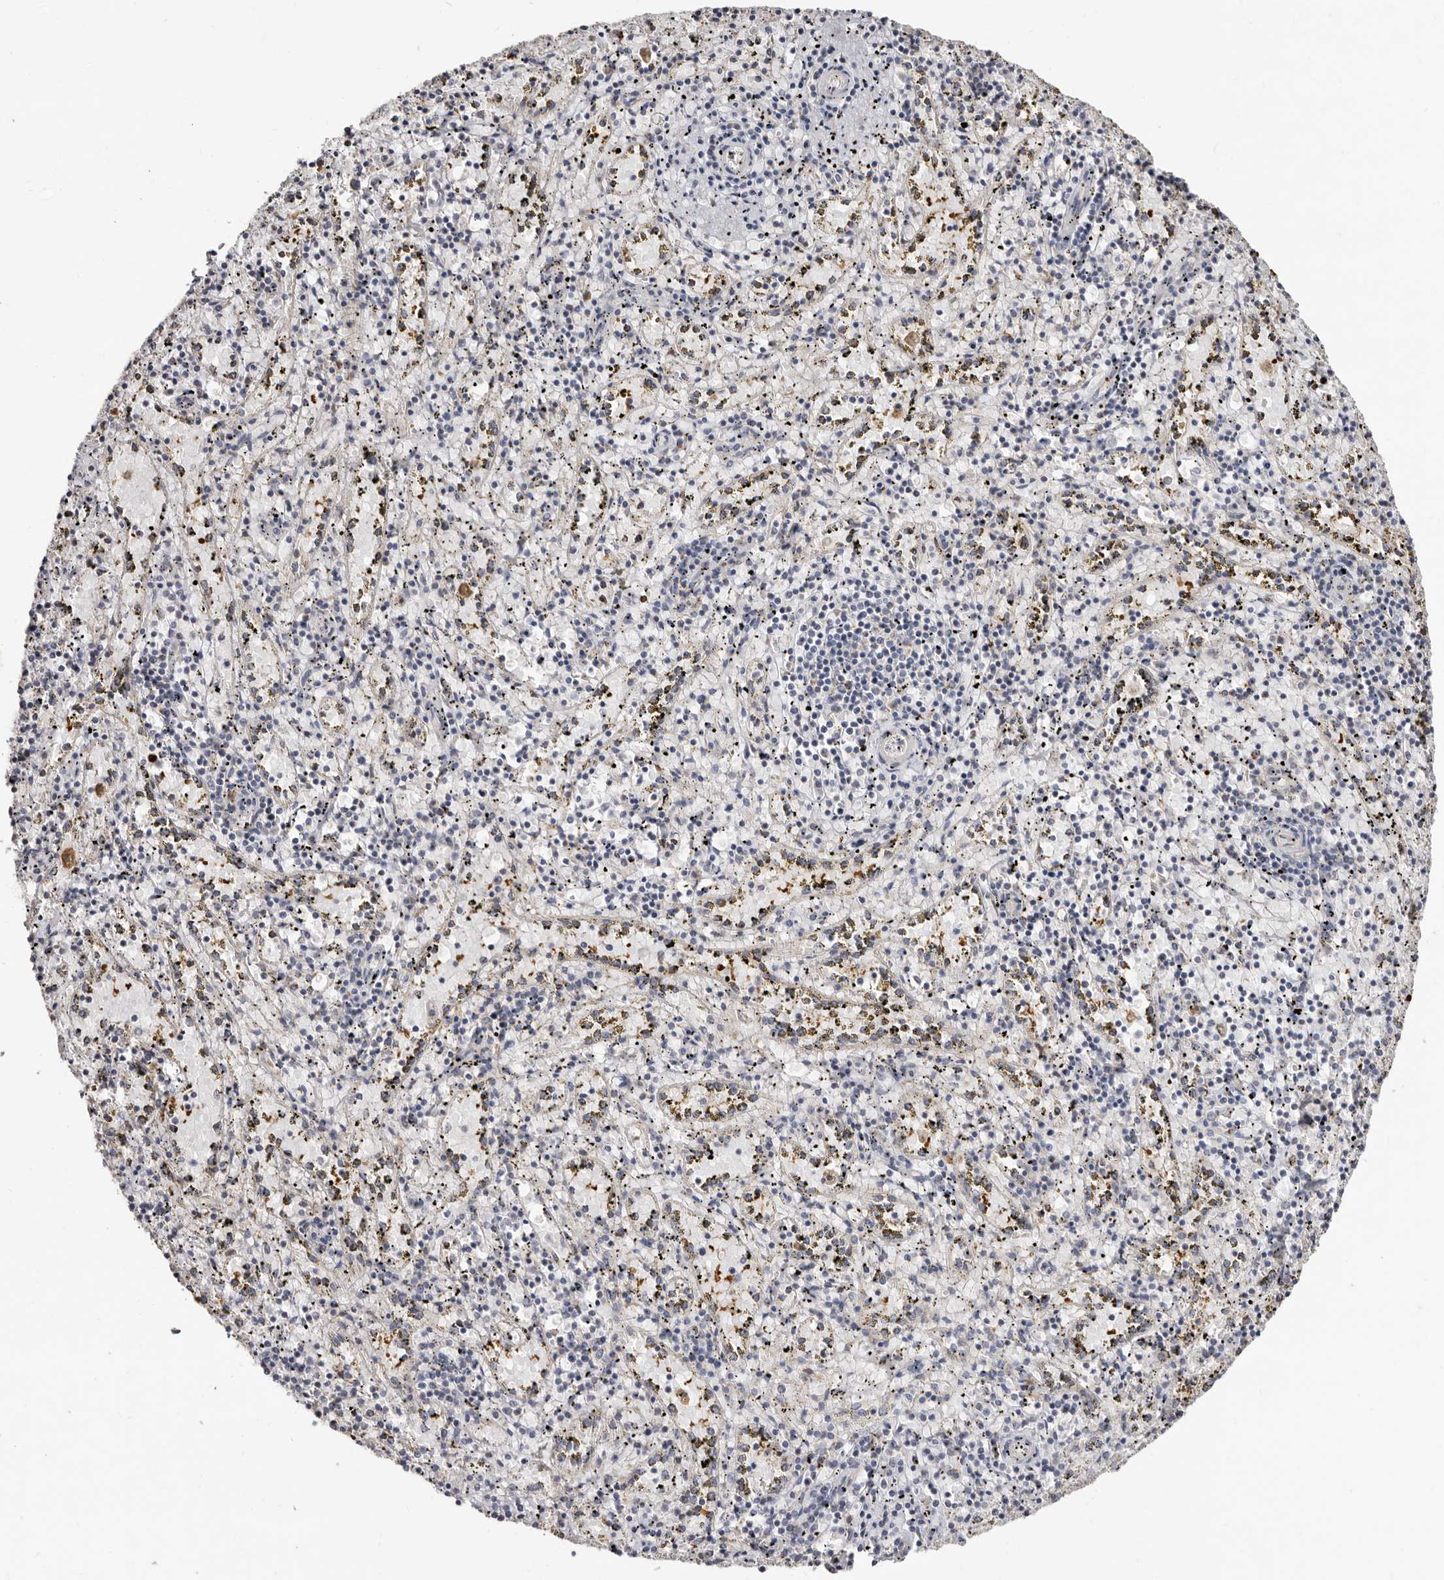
{"staining": {"intensity": "negative", "quantity": "none", "location": "none"}, "tissue": "spleen", "cell_type": "Cells in red pulp", "image_type": "normal", "snomed": [{"axis": "morphology", "description": "Normal tissue, NOS"}, {"axis": "topography", "description": "Spleen"}], "caption": "A high-resolution photomicrograph shows IHC staining of normal spleen, which exhibits no significant staining in cells in red pulp.", "gene": "BAIAP2L1", "patient": {"sex": "male", "age": 11}}